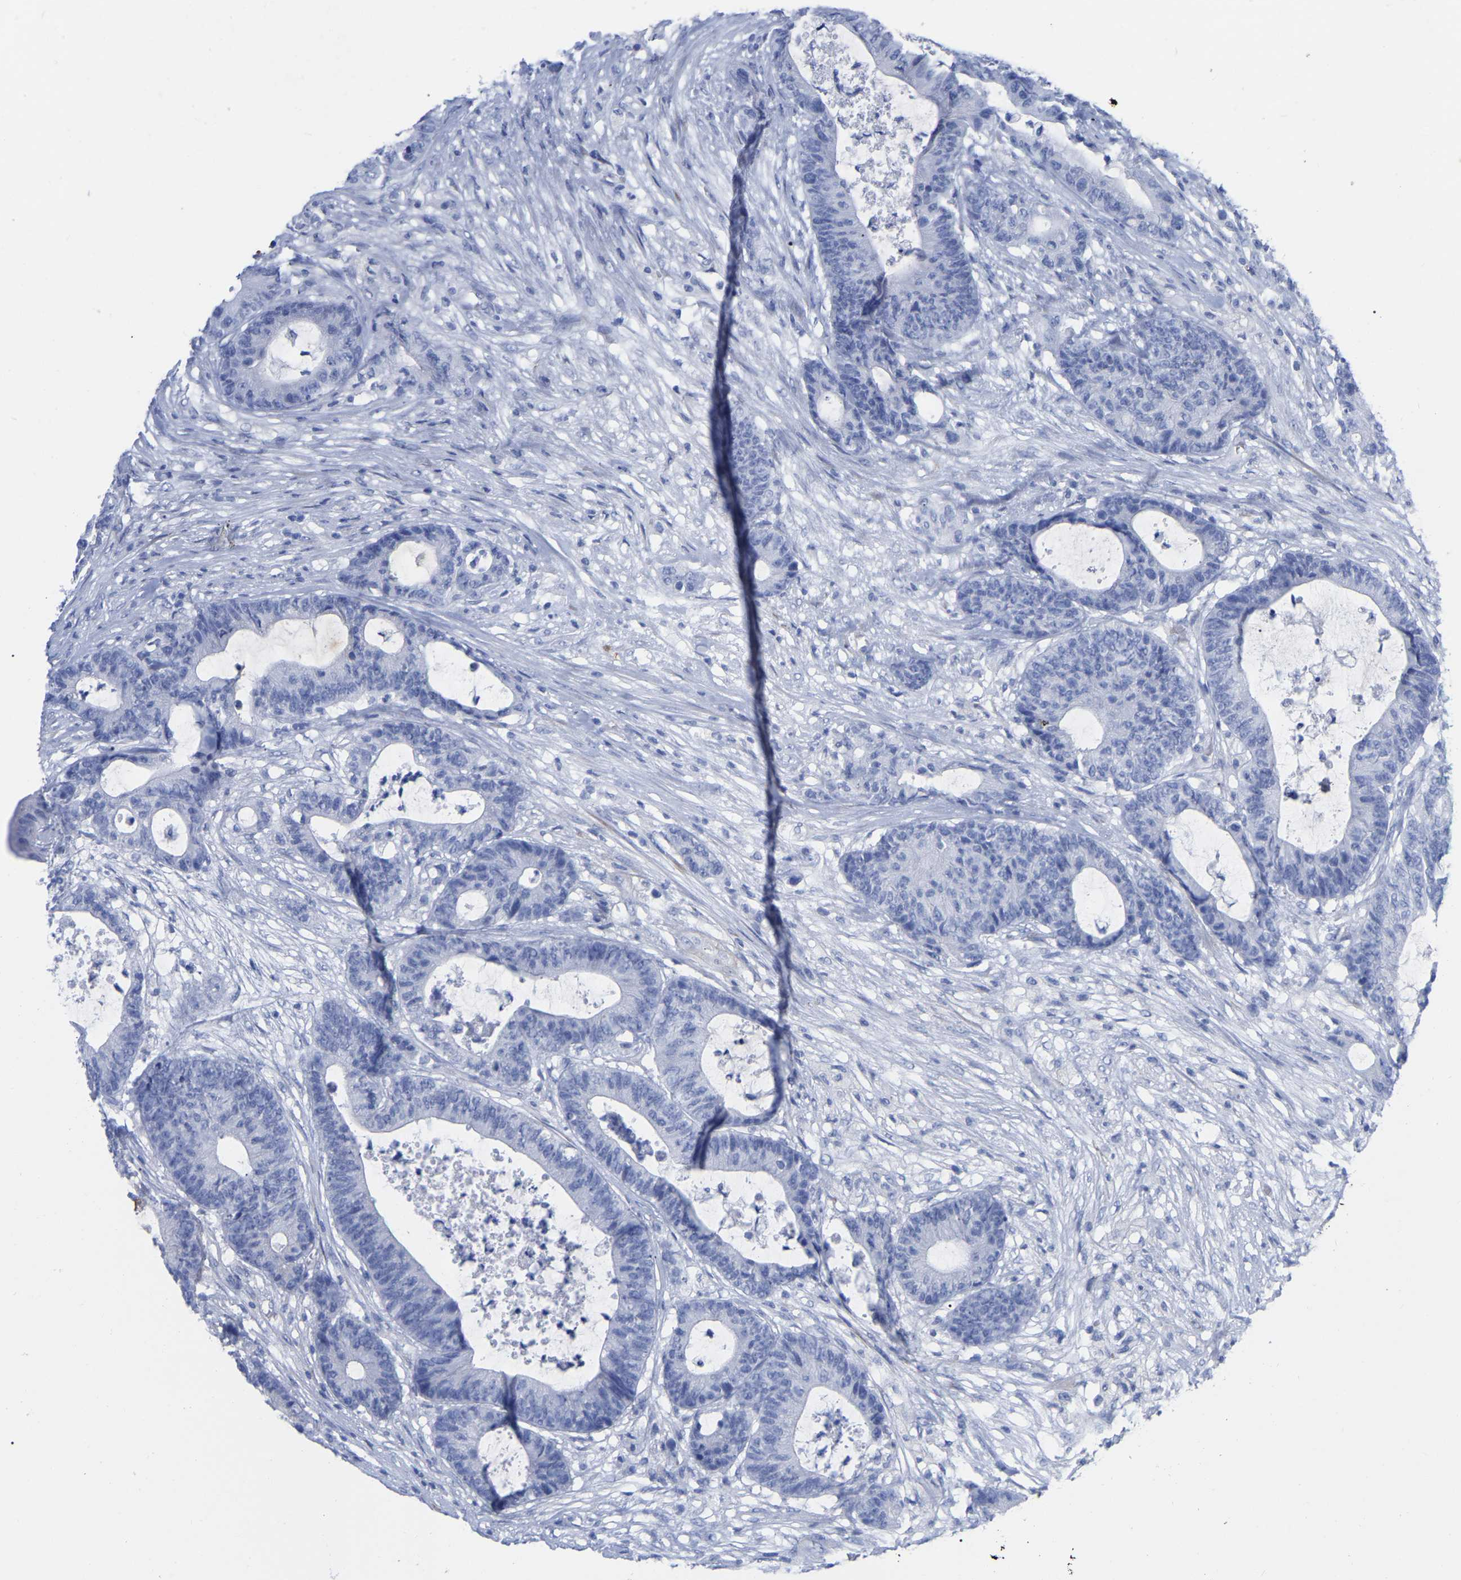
{"staining": {"intensity": "negative", "quantity": "none", "location": "none"}, "tissue": "colorectal cancer", "cell_type": "Tumor cells", "image_type": "cancer", "snomed": [{"axis": "morphology", "description": "Adenocarcinoma, NOS"}, {"axis": "topography", "description": "Colon"}], "caption": "Tumor cells are negative for protein expression in human colorectal adenocarcinoma.", "gene": "HAPLN1", "patient": {"sex": "female", "age": 84}}